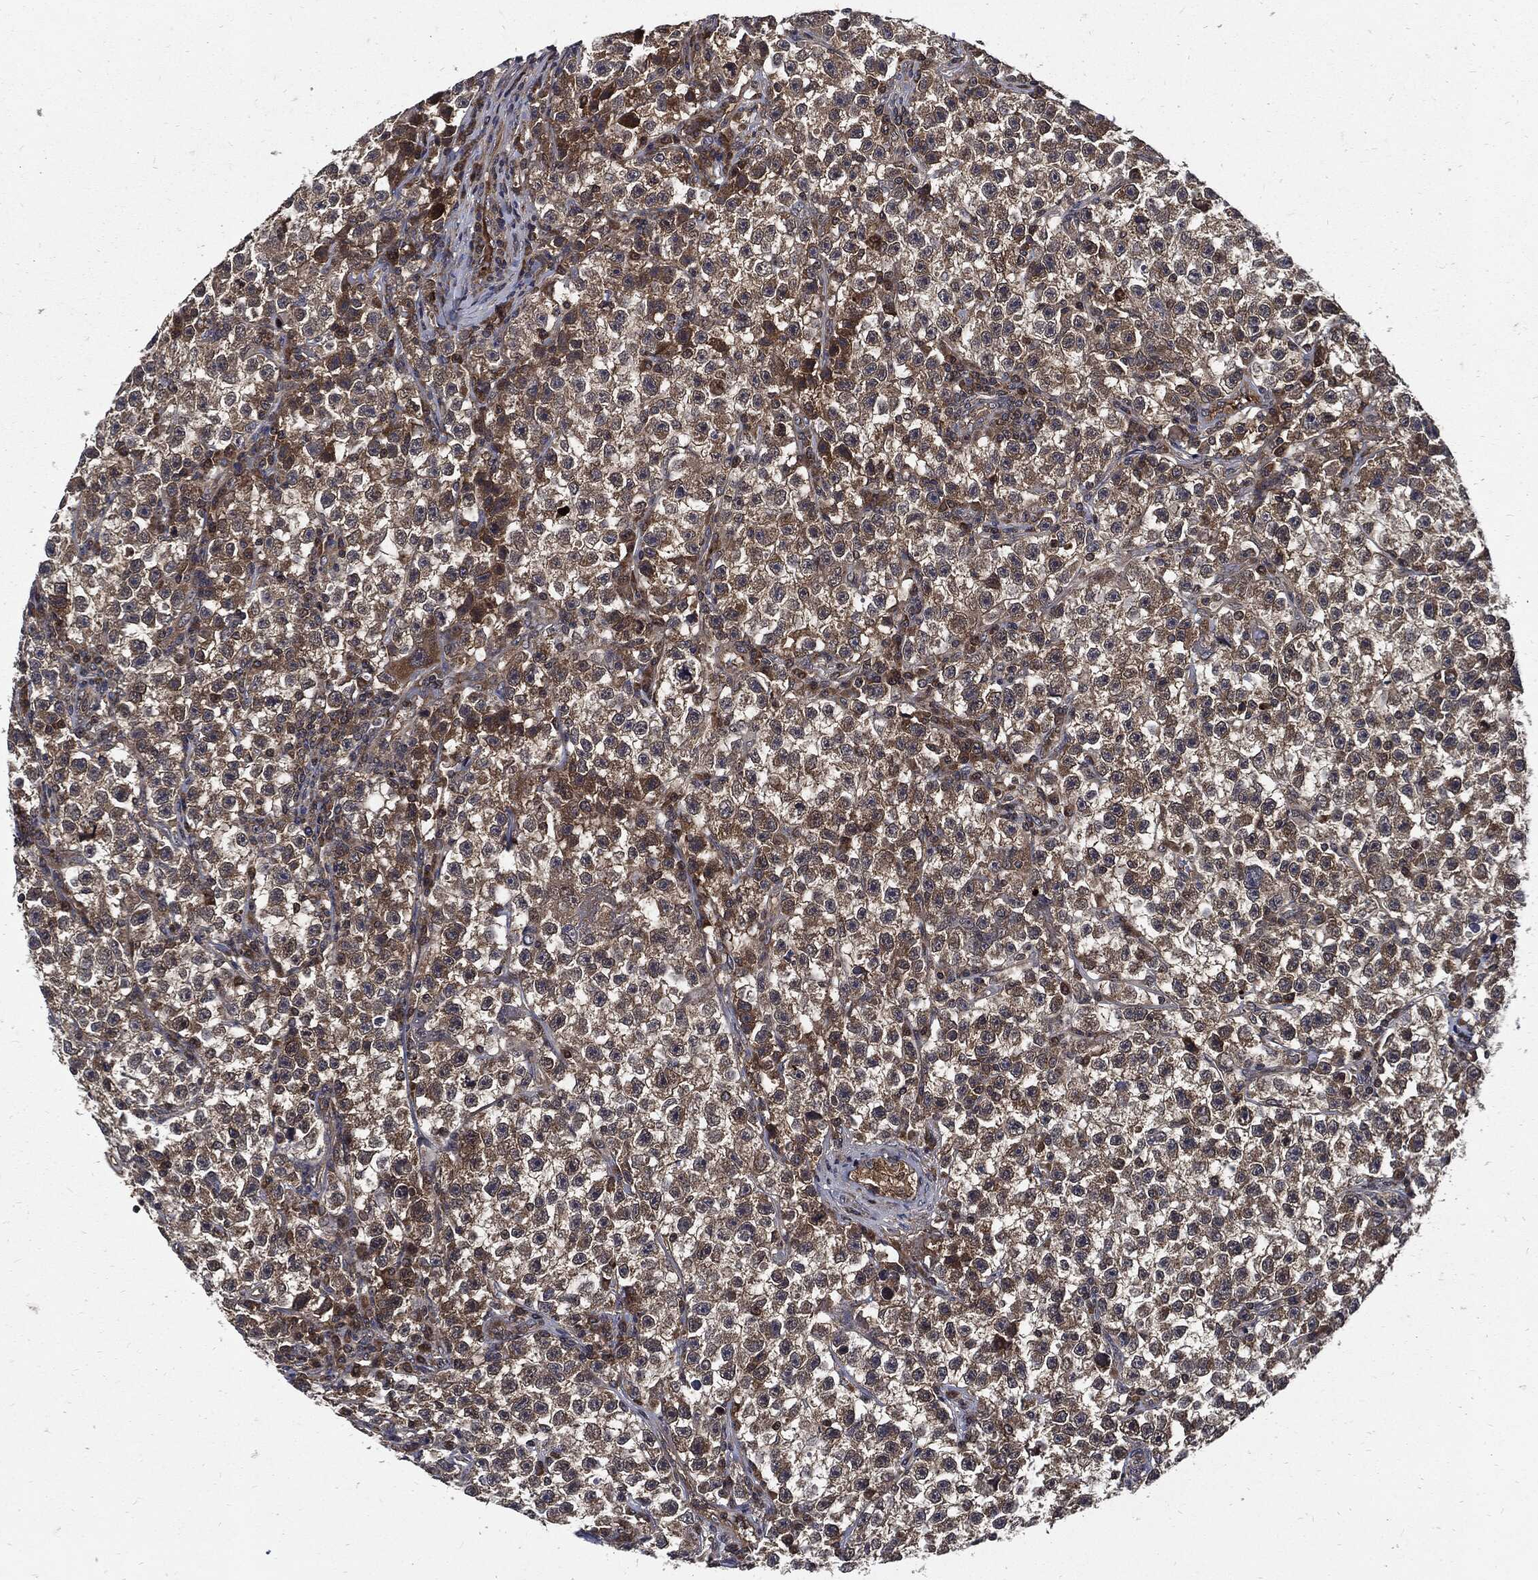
{"staining": {"intensity": "strong", "quantity": "<25%", "location": "cytoplasmic/membranous"}, "tissue": "testis cancer", "cell_type": "Tumor cells", "image_type": "cancer", "snomed": [{"axis": "morphology", "description": "Seminoma, NOS"}, {"axis": "topography", "description": "Testis"}], "caption": "Immunohistochemical staining of human testis cancer (seminoma) demonstrates strong cytoplasmic/membranous protein positivity in about <25% of tumor cells. The staining is performed using DAB brown chromogen to label protein expression. The nuclei are counter-stained blue using hematoxylin.", "gene": "CLU", "patient": {"sex": "male", "age": 22}}